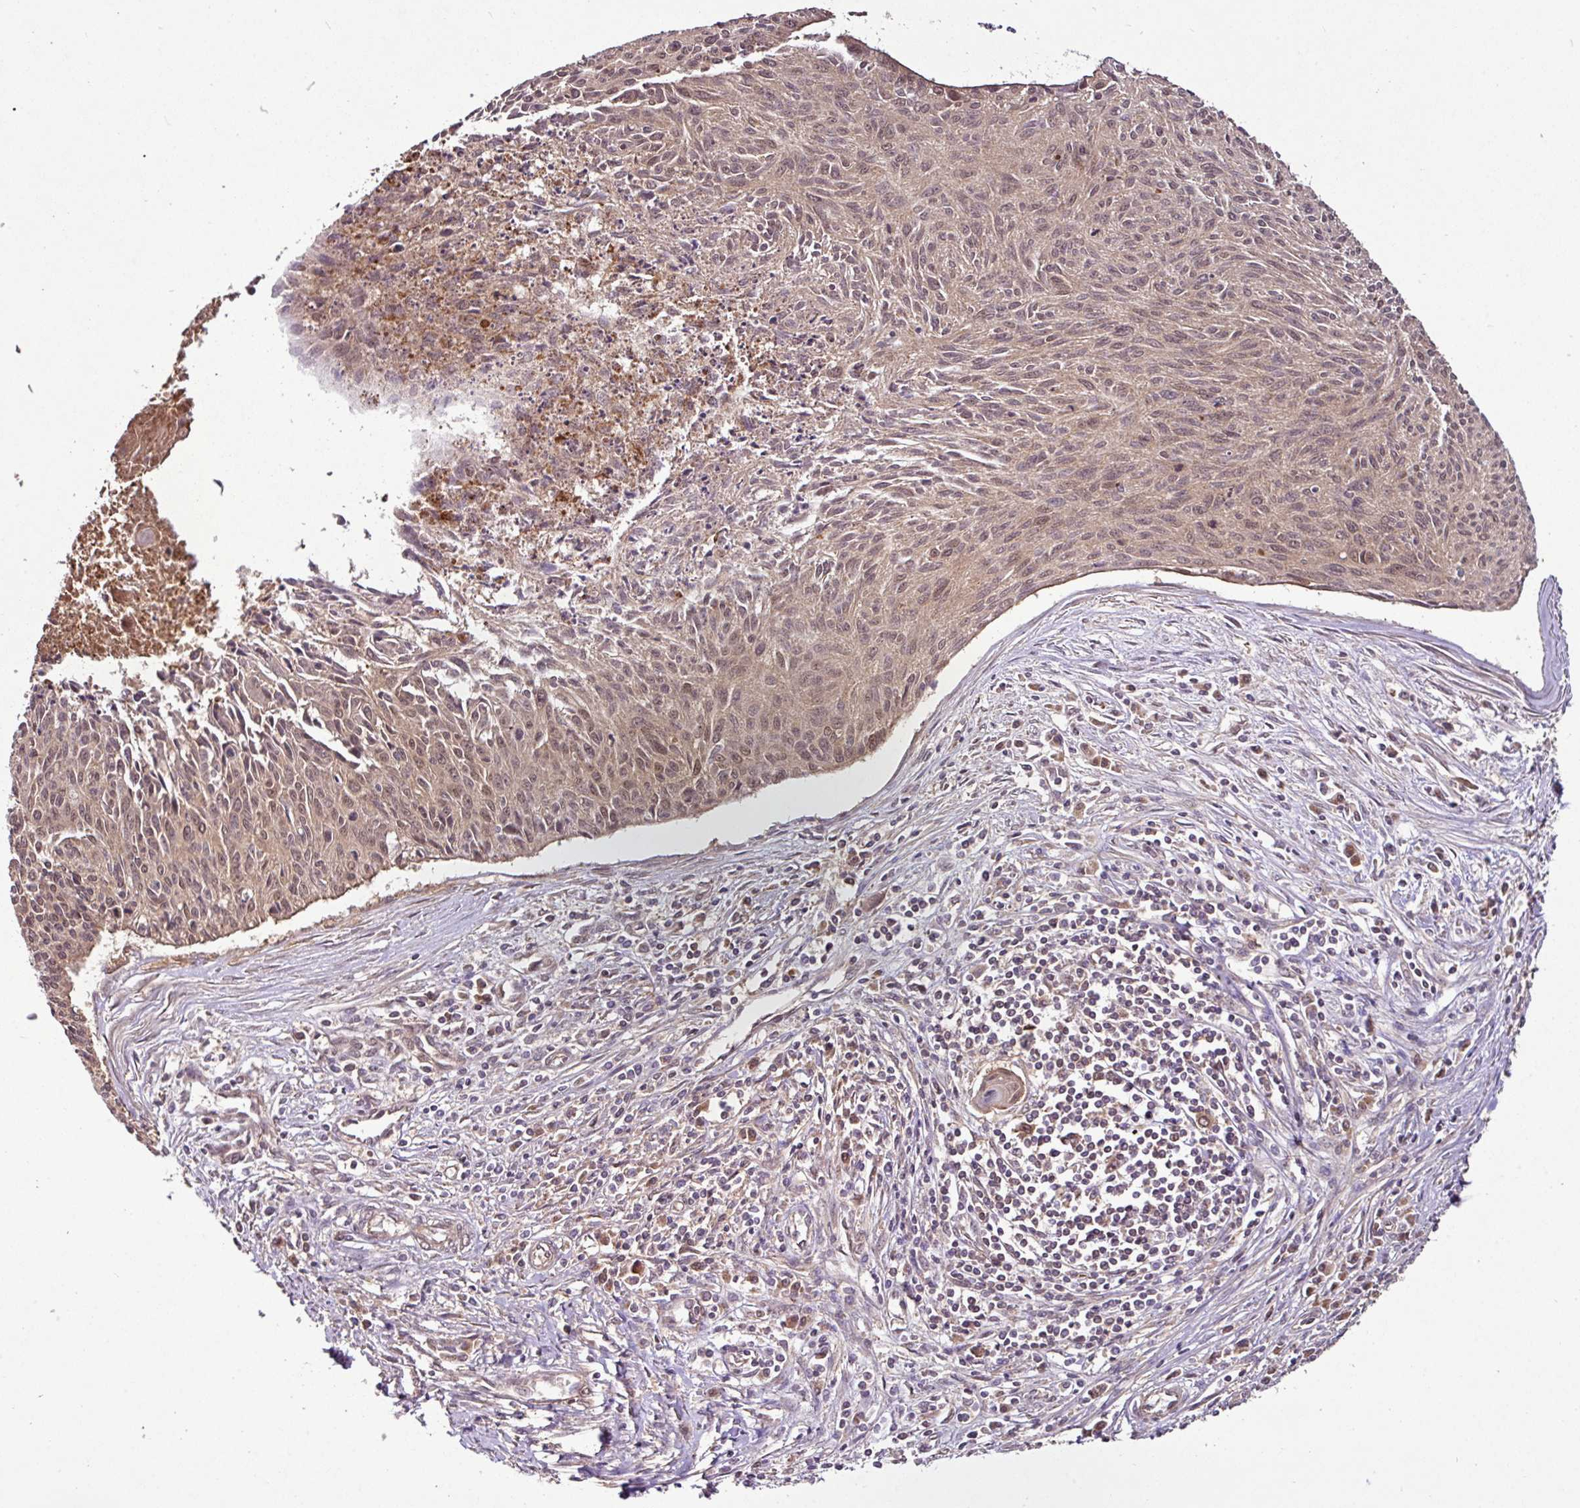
{"staining": {"intensity": "moderate", "quantity": ">75%", "location": "nuclear"}, "tissue": "cervical cancer", "cell_type": "Tumor cells", "image_type": "cancer", "snomed": [{"axis": "morphology", "description": "Squamous cell carcinoma, NOS"}, {"axis": "topography", "description": "Cervix"}], "caption": "This micrograph displays immunohistochemistry staining of cervical squamous cell carcinoma, with medium moderate nuclear expression in approximately >75% of tumor cells.", "gene": "FAIM", "patient": {"sex": "female", "age": 55}}